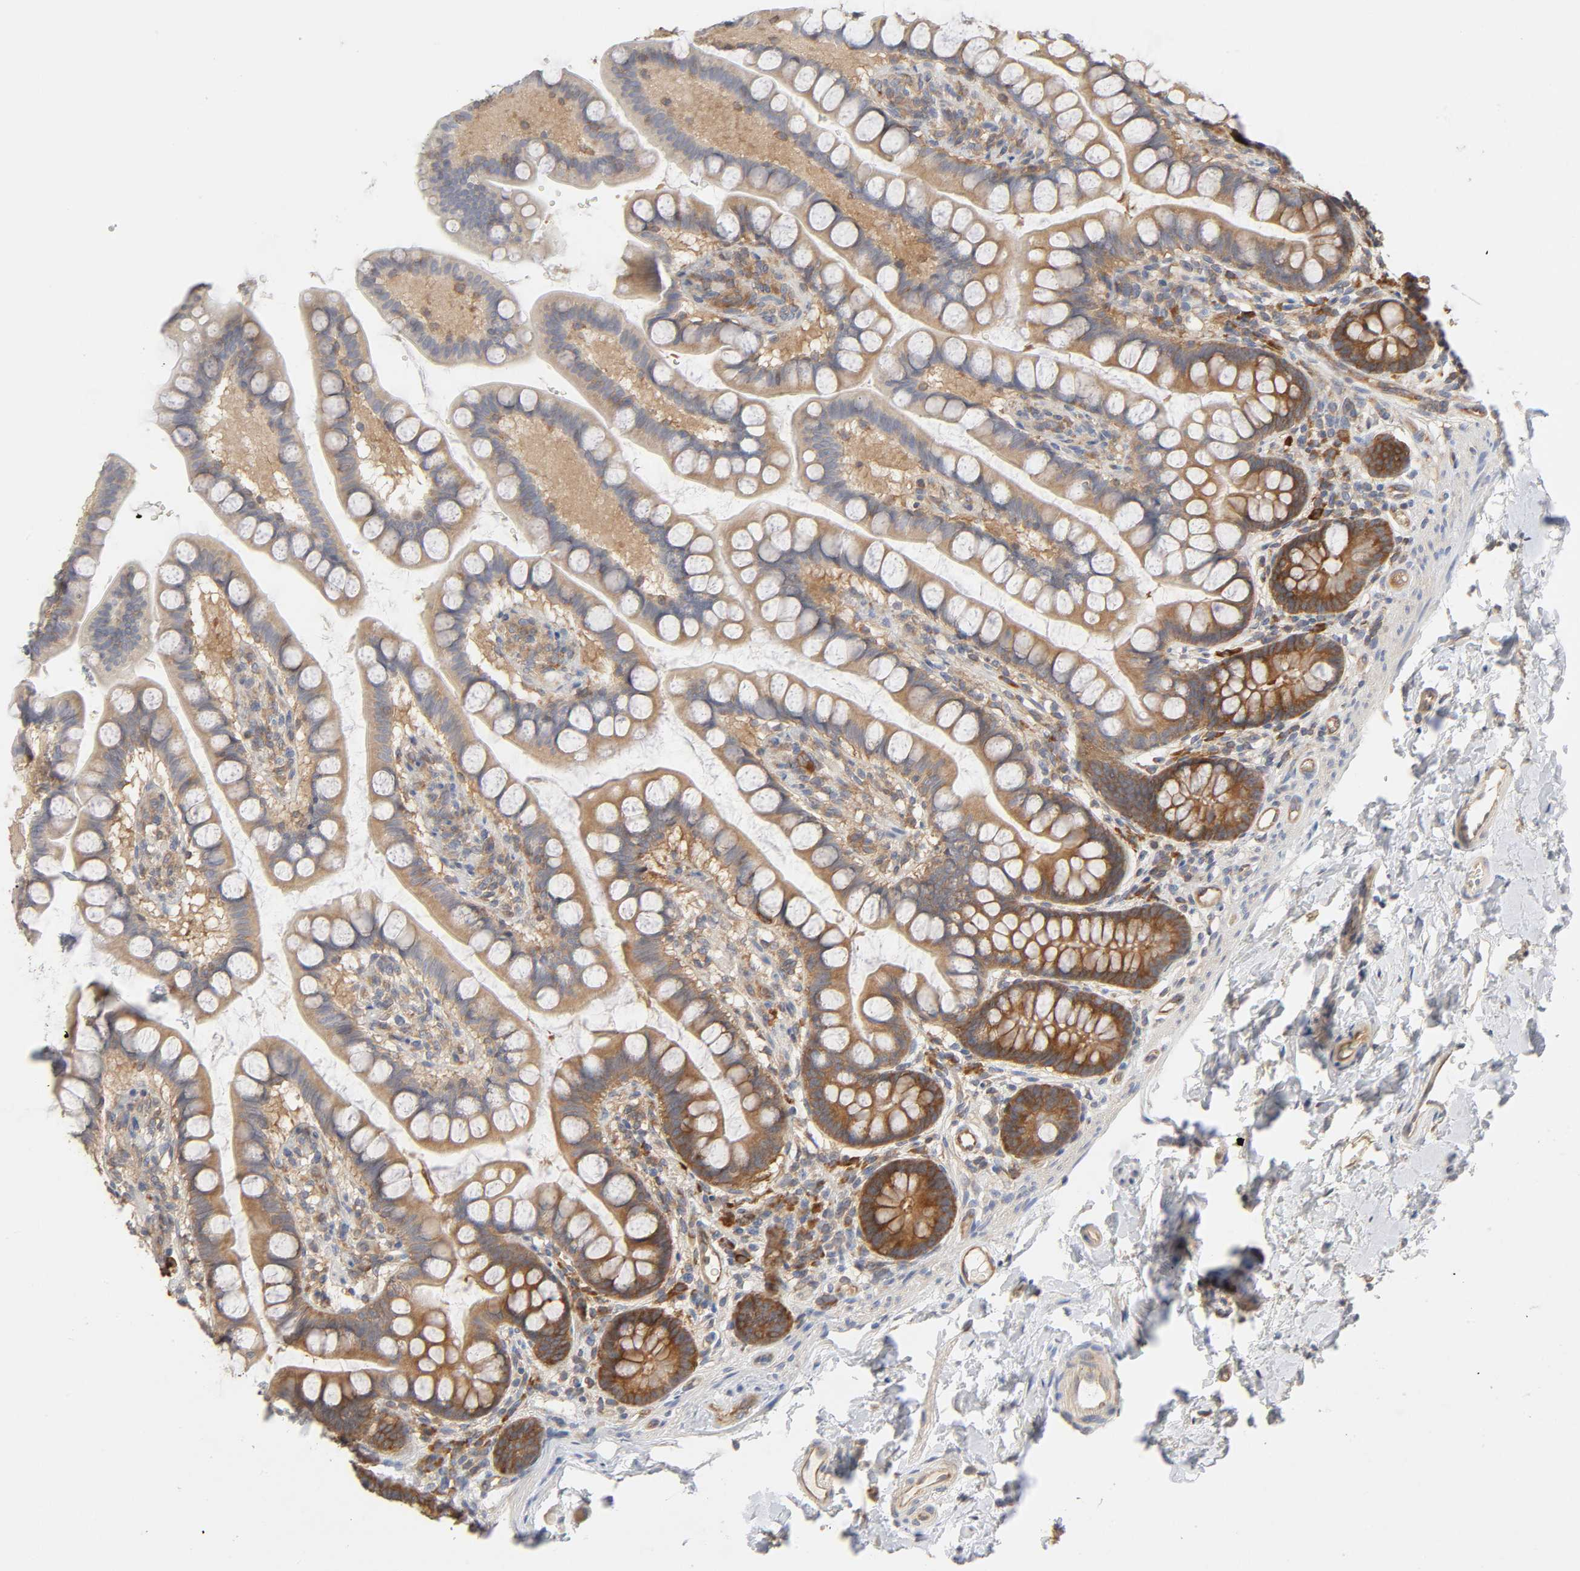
{"staining": {"intensity": "moderate", "quantity": ">75%", "location": "cytoplasmic/membranous"}, "tissue": "small intestine", "cell_type": "Glandular cells", "image_type": "normal", "snomed": [{"axis": "morphology", "description": "Normal tissue, NOS"}, {"axis": "topography", "description": "Small intestine"}], "caption": "The photomicrograph displays staining of benign small intestine, revealing moderate cytoplasmic/membranous protein staining (brown color) within glandular cells.", "gene": "IQCJ", "patient": {"sex": "female", "age": 58}}